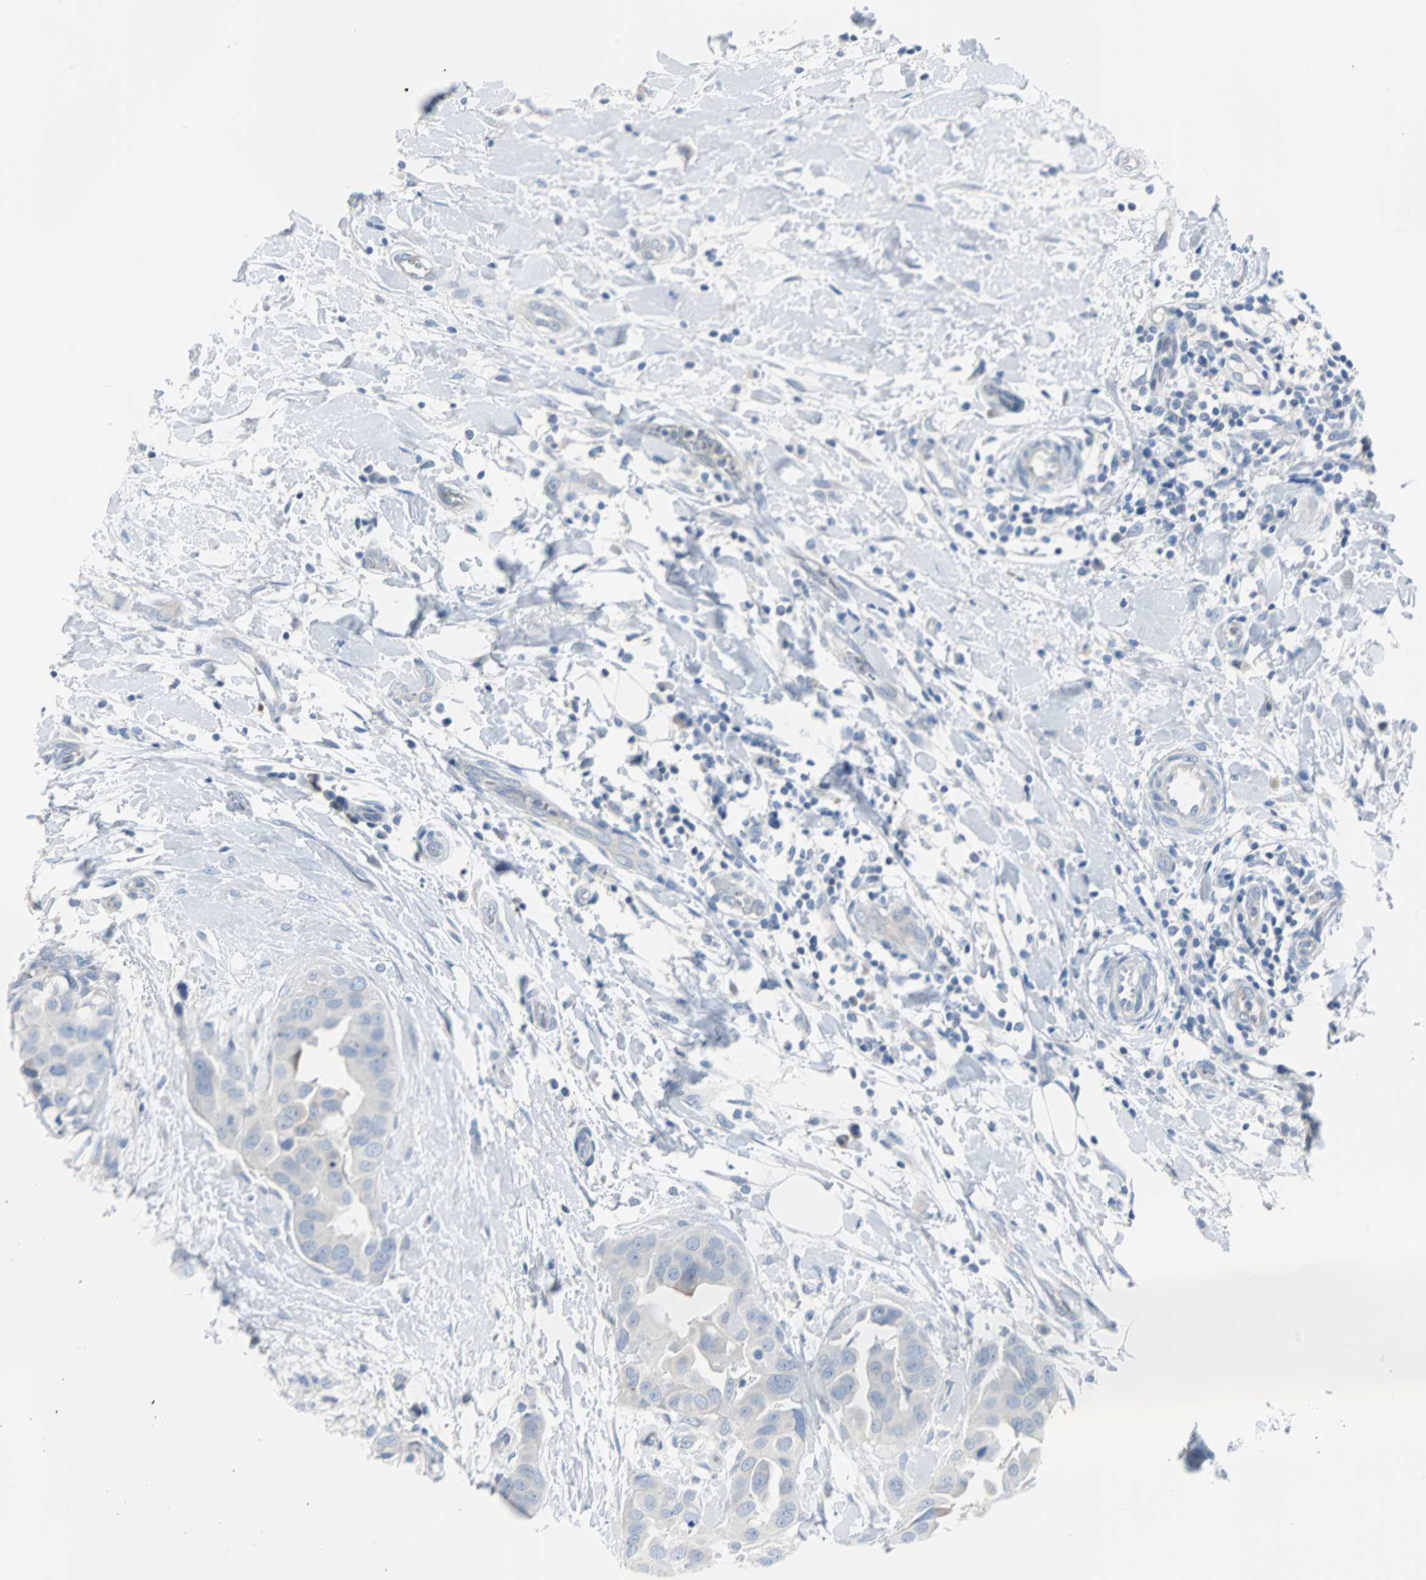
{"staining": {"intensity": "negative", "quantity": "none", "location": "none"}, "tissue": "breast cancer", "cell_type": "Tumor cells", "image_type": "cancer", "snomed": [{"axis": "morphology", "description": "Duct carcinoma"}, {"axis": "topography", "description": "Breast"}], "caption": "Protein analysis of breast cancer (infiltrating ductal carcinoma) displays no significant expression in tumor cells.", "gene": "RASA1", "patient": {"sex": "female", "age": 40}}